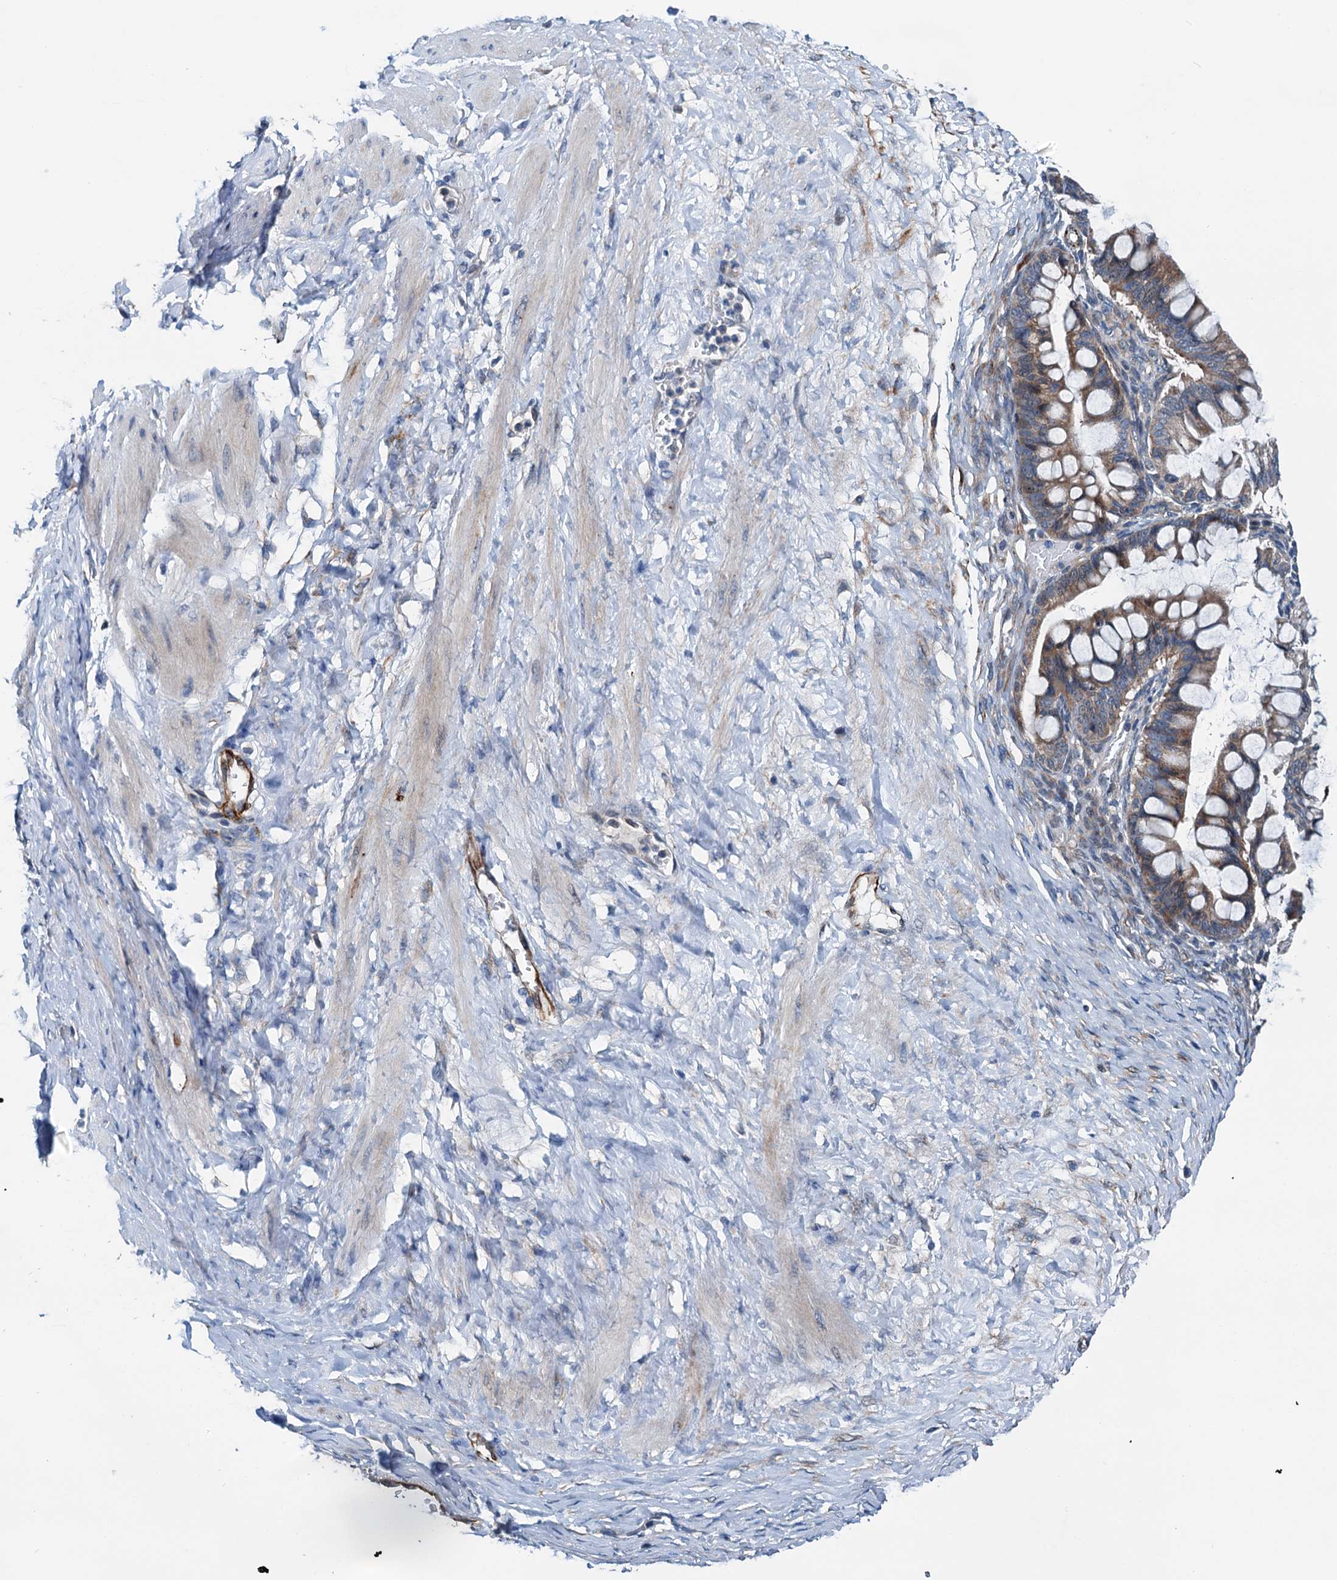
{"staining": {"intensity": "moderate", "quantity": ">75%", "location": "cytoplasmic/membranous"}, "tissue": "ovarian cancer", "cell_type": "Tumor cells", "image_type": "cancer", "snomed": [{"axis": "morphology", "description": "Cystadenocarcinoma, mucinous, NOS"}, {"axis": "topography", "description": "Ovary"}], "caption": "Immunohistochemistry histopathology image of neoplastic tissue: human ovarian cancer (mucinous cystadenocarcinoma) stained using immunohistochemistry reveals medium levels of moderate protein expression localized specifically in the cytoplasmic/membranous of tumor cells, appearing as a cytoplasmic/membranous brown color.", "gene": "ELAC1", "patient": {"sex": "female", "age": 73}}